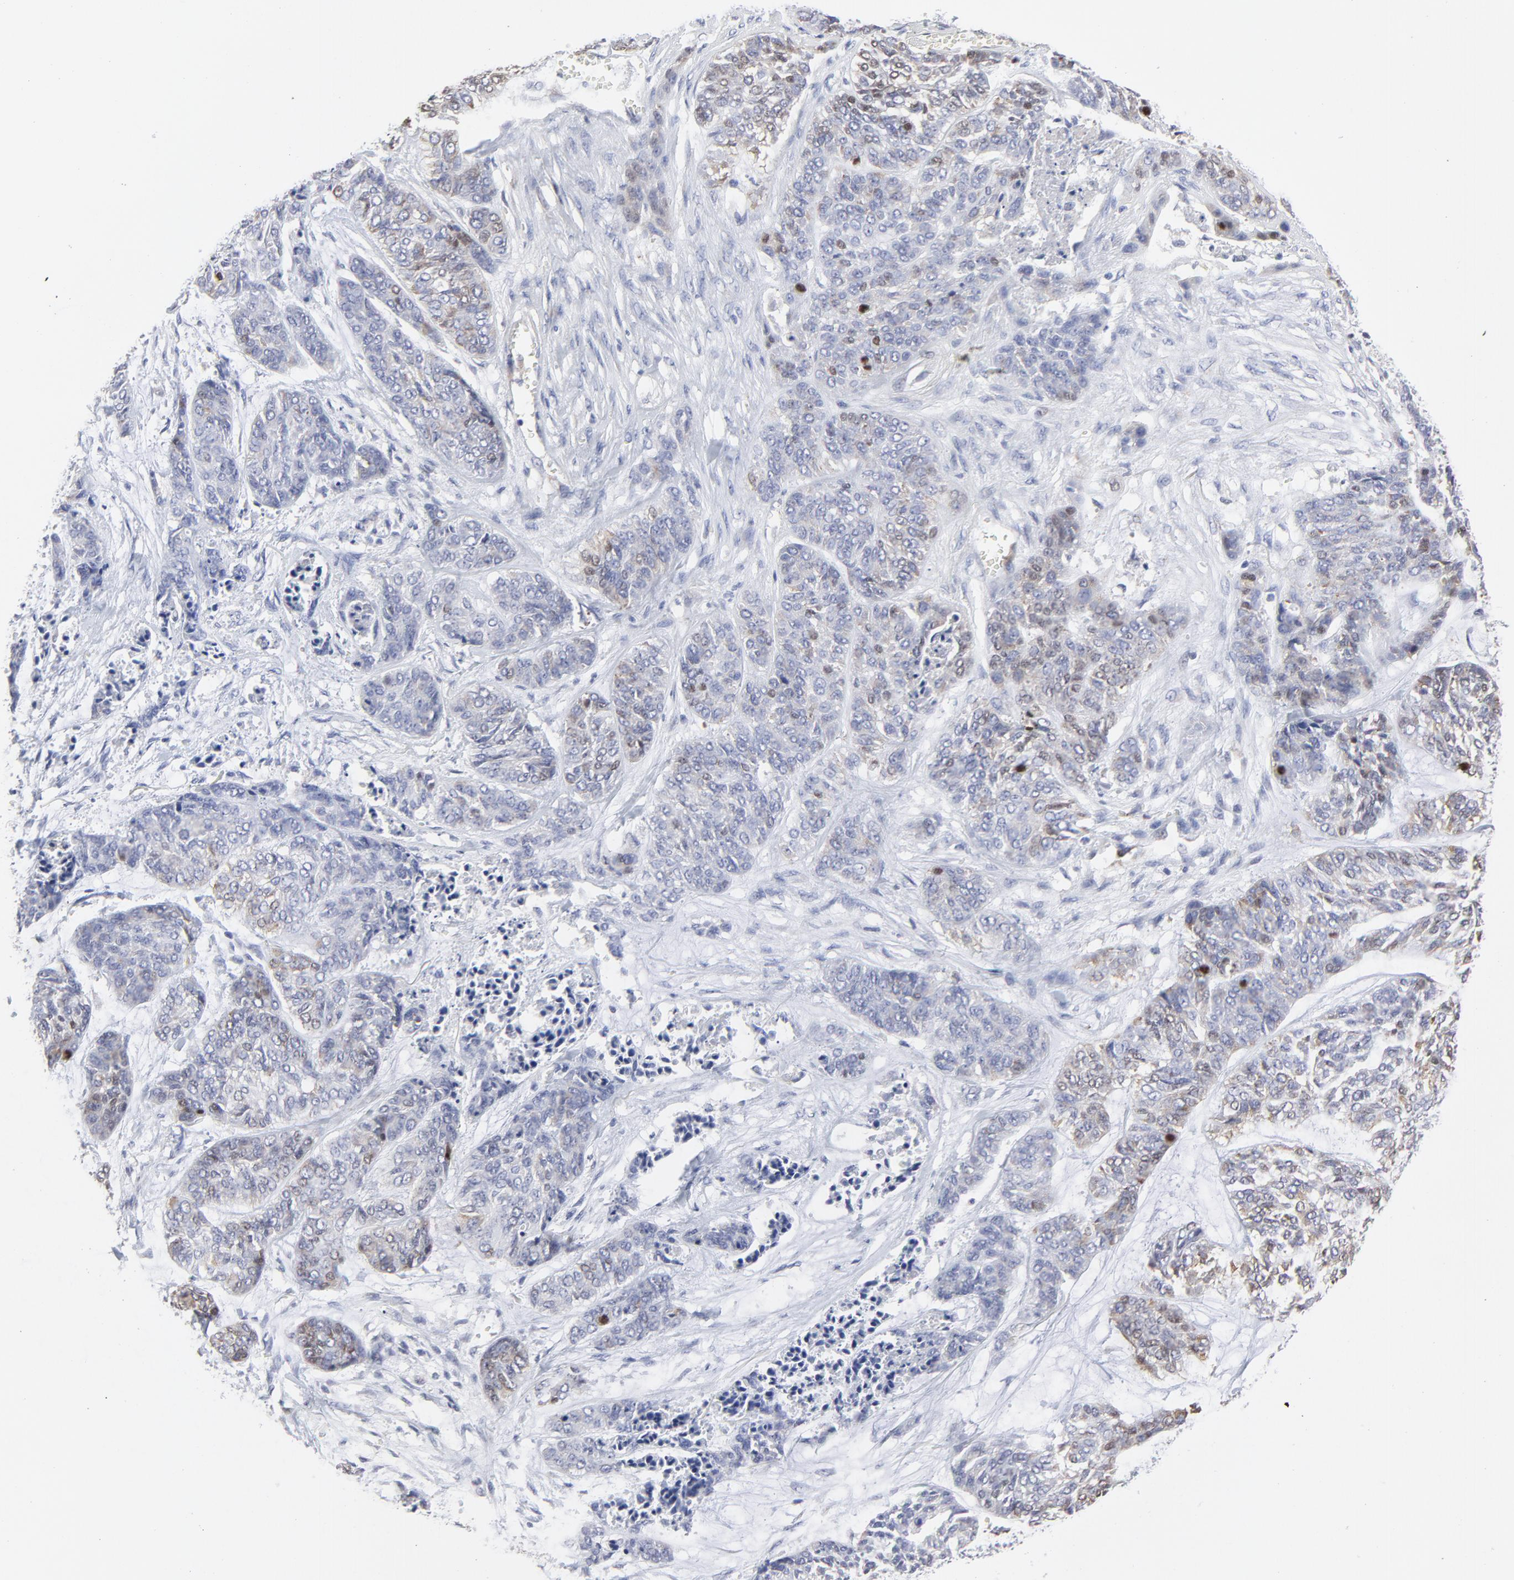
{"staining": {"intensity": "weak", "quantity": "<25%", "location": "cytoplasmic/membranous"}, "tissue": "skin cancer", "cell_type": "Tumor cells", "image_type": "cancer", "snomed": [{"axis": "morphology", "description": "Basal cell carcinoma"}, {"axis": "topography", "description": "Skin"}], "caption": "IHC image of human skin basal cell carcinoma stained for a protein (brown), which demonstrates no staining in tumor cells.", "gene": "NCAPH", "patient": {"sex": "female", "age": 64}}